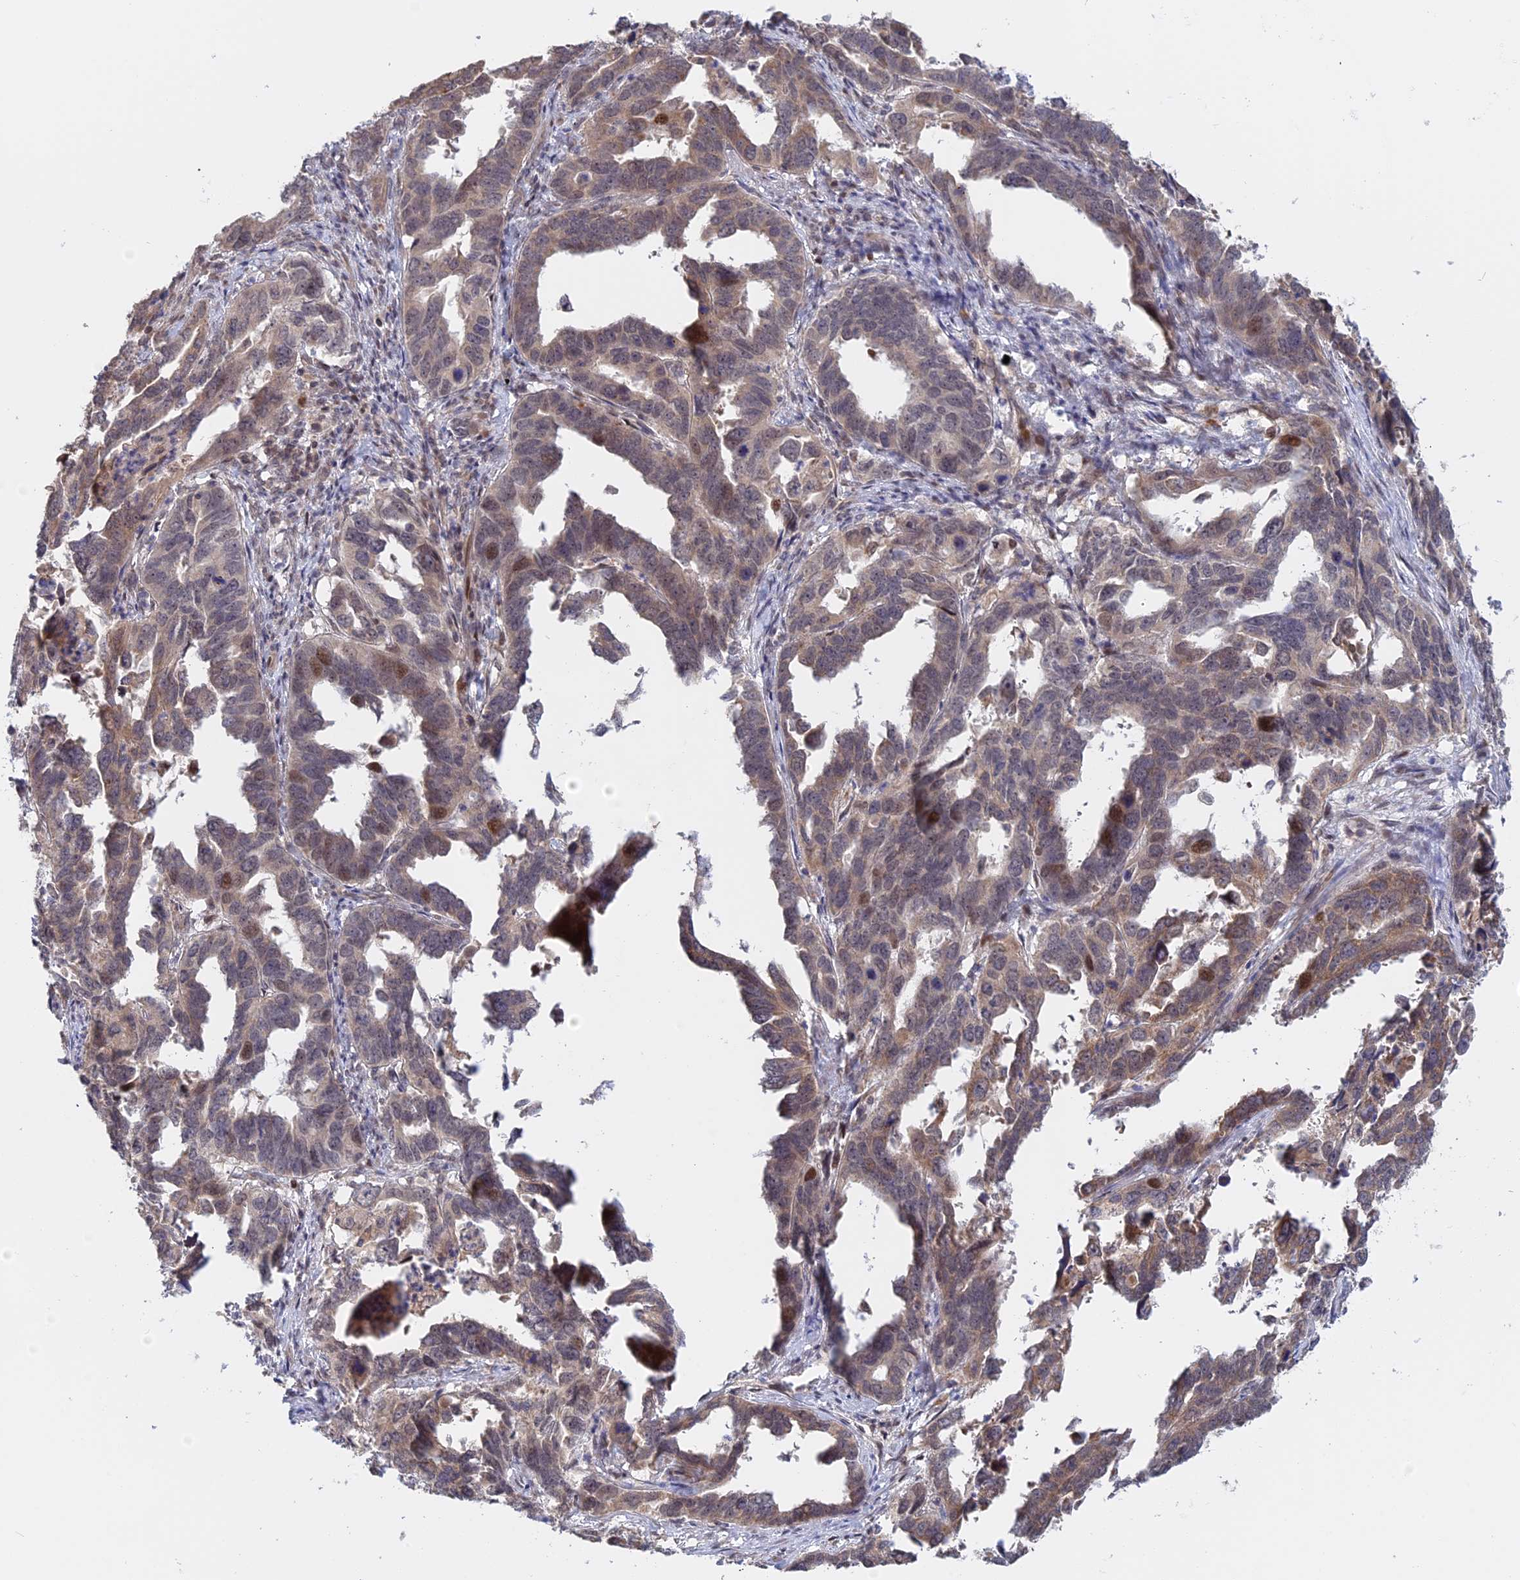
{"staining": {"intensity": "moderate", "quantity": "<25%", "location": "cytoplasmic/membranous,nuclear"}, "tissue": "endometrial cancer", "cell_type": "Tumor cells", "image_type": "cancer", "snomed": [{"axis": "morphology", "description": "Adenocarcinoma, NOS"}, {"axis": "topography", "description": "Endometrium"}], "caption": "Immunohistochemical staining of human endometrial adenocarcinoma exhibits moderate cytoplasmic/membranous and nuclear protein positivity in approximately <25% of tumor cells. Using DAB (brown) and hematoxylin (blue) stains, captured at high magnification using brightfield microscopy.", "gene": "GSKIP", "patient": {"sex": "female", "age": 65}}